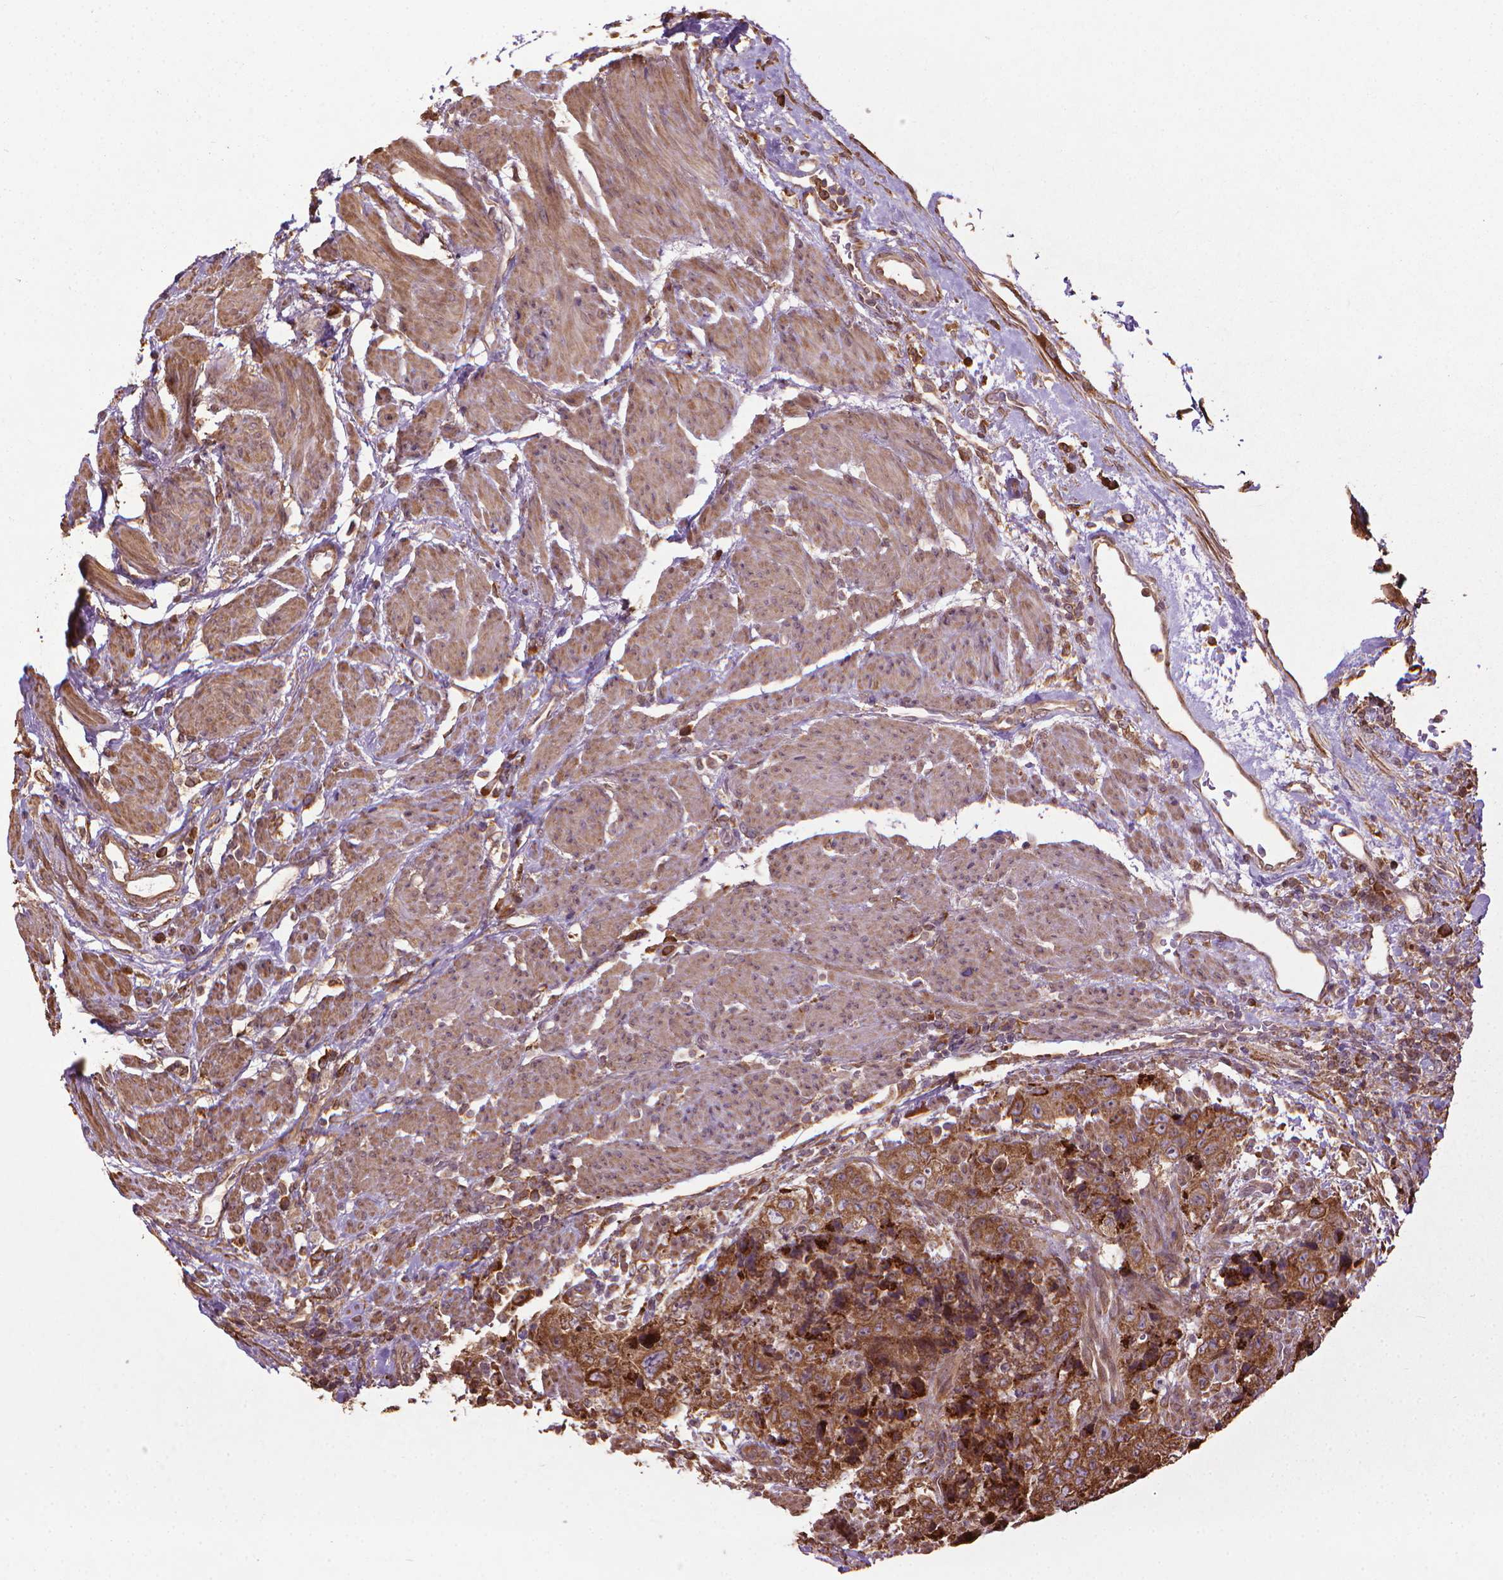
{"staining": {"intensity": "strong", "quantity": ">75%", "location": "cytoplasmic/membranous"}, "tissue": "urothelial cancer", "cell_type": "Tumor cells", "image_type": "cancer", "snomed": [{"axis": "morphology", "description": "Urothelial carcinoma, High grade"}, {"axis": "topography", "description": "Urinary bladder"}], "caption": "The image reveals a brown stain indicating the presence of a protein in the cytoplasmic/membranous of tumor cells in high-grade urothelial carcinoma. The staining was performed using DAB (3,3'-diaminobenzidine), with brown indicating positive protein expression. Nuclei are stained blue with hematoxylin.", "gene": "GAS1", "patient": {"sex": "female", "age": 78}}